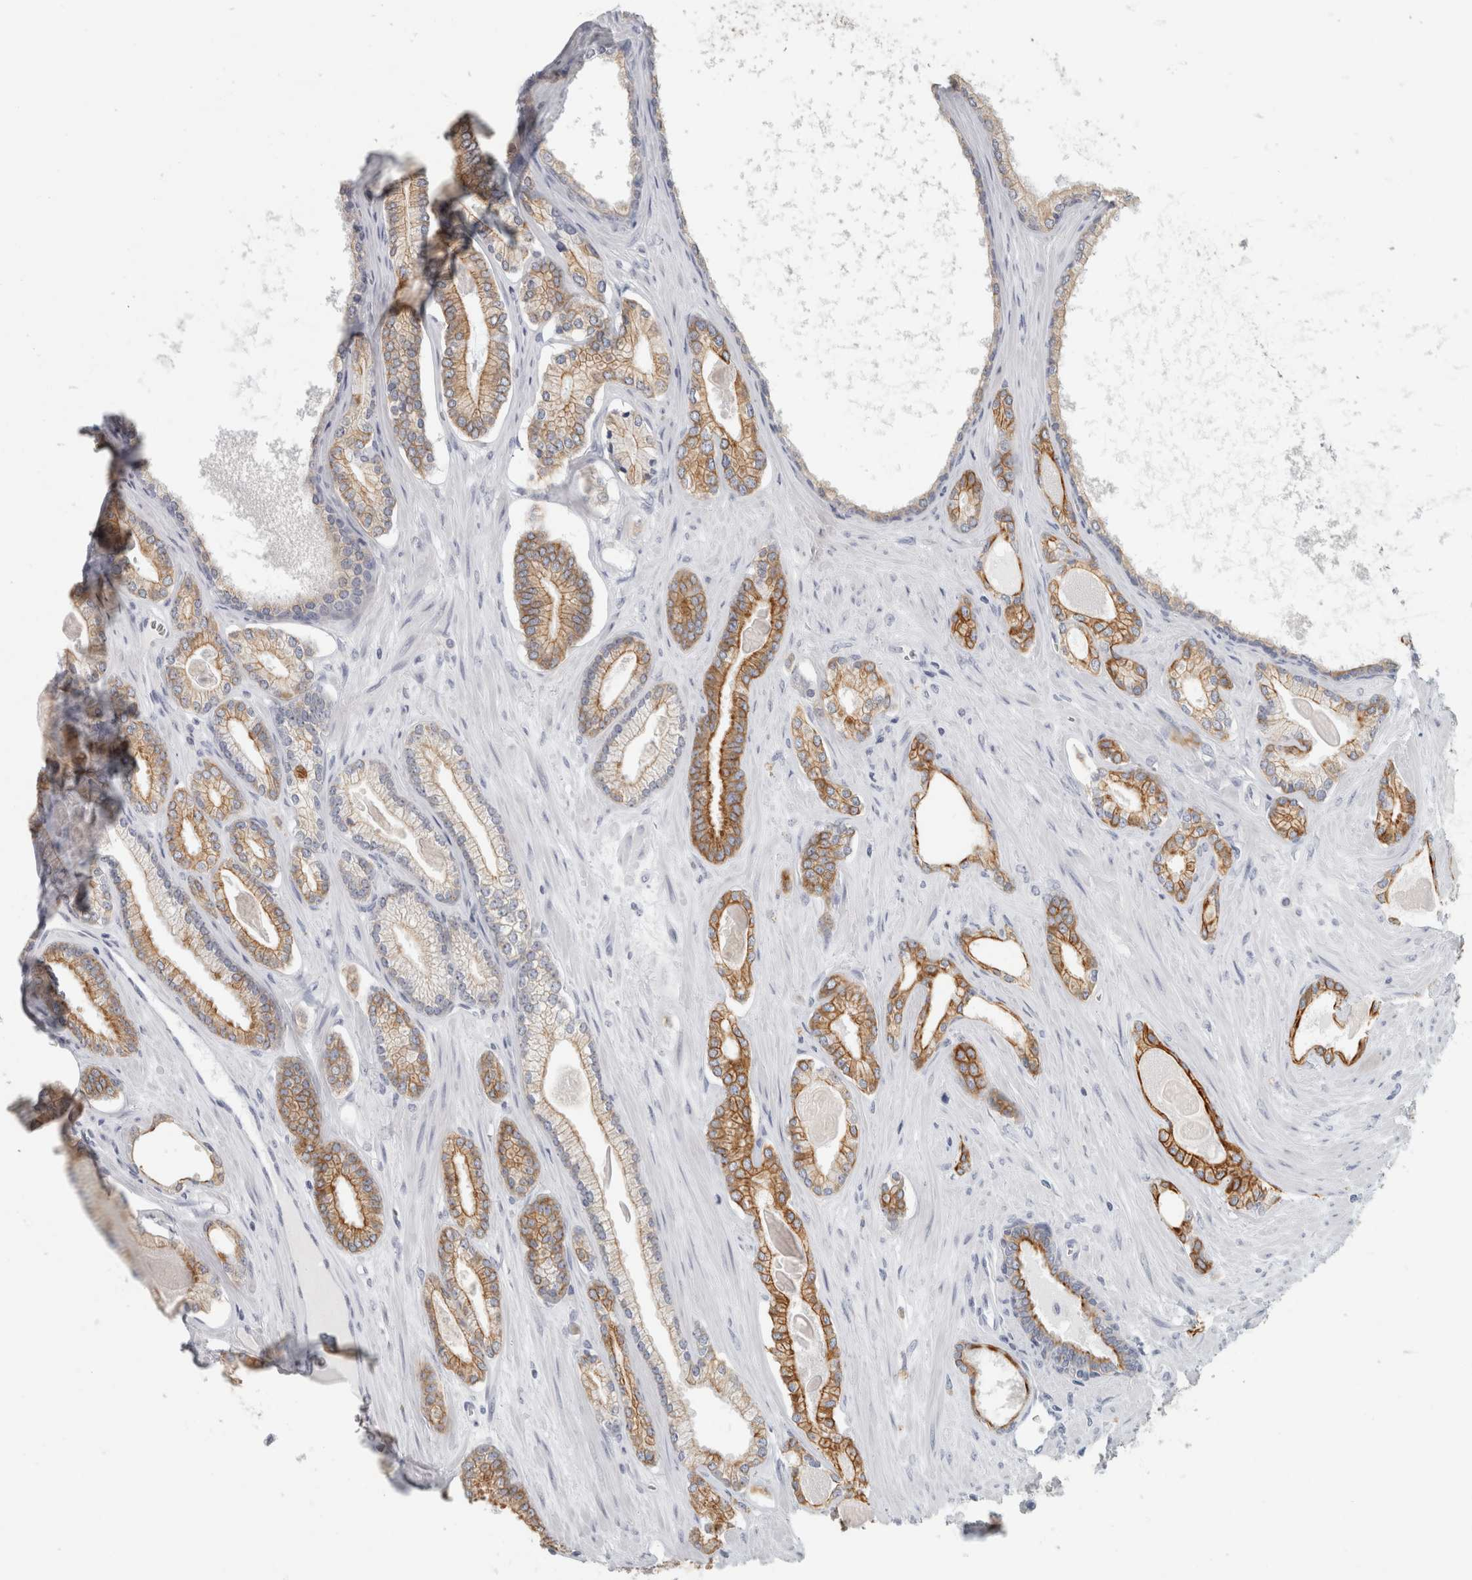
{"staining": {"intensity": "moderate", "quantity": ">75%", "location": "cytoplasmic/membranous"}, "tissue": "prostate cancer", "cell_type": "Tumor cells", "image_type": "cancer", "snomed": [{"axis": "morphology", "description": "Adenocarcinoma, Low grade"}, {"axis": "topography", "description": "Prostate"}], "caption": "Immunohistochemical staining of prostate cancer (low-grade adenocarcinoma) exhibits medium levels of moderate cytoplasmic/membranous staining in approximately >75% of tumor cells. (brown staining indicates protein expression, while blue staining denotes nuclei).", "gene": "SLC28A3", "patient": {"sex": "male", "age": 70}}